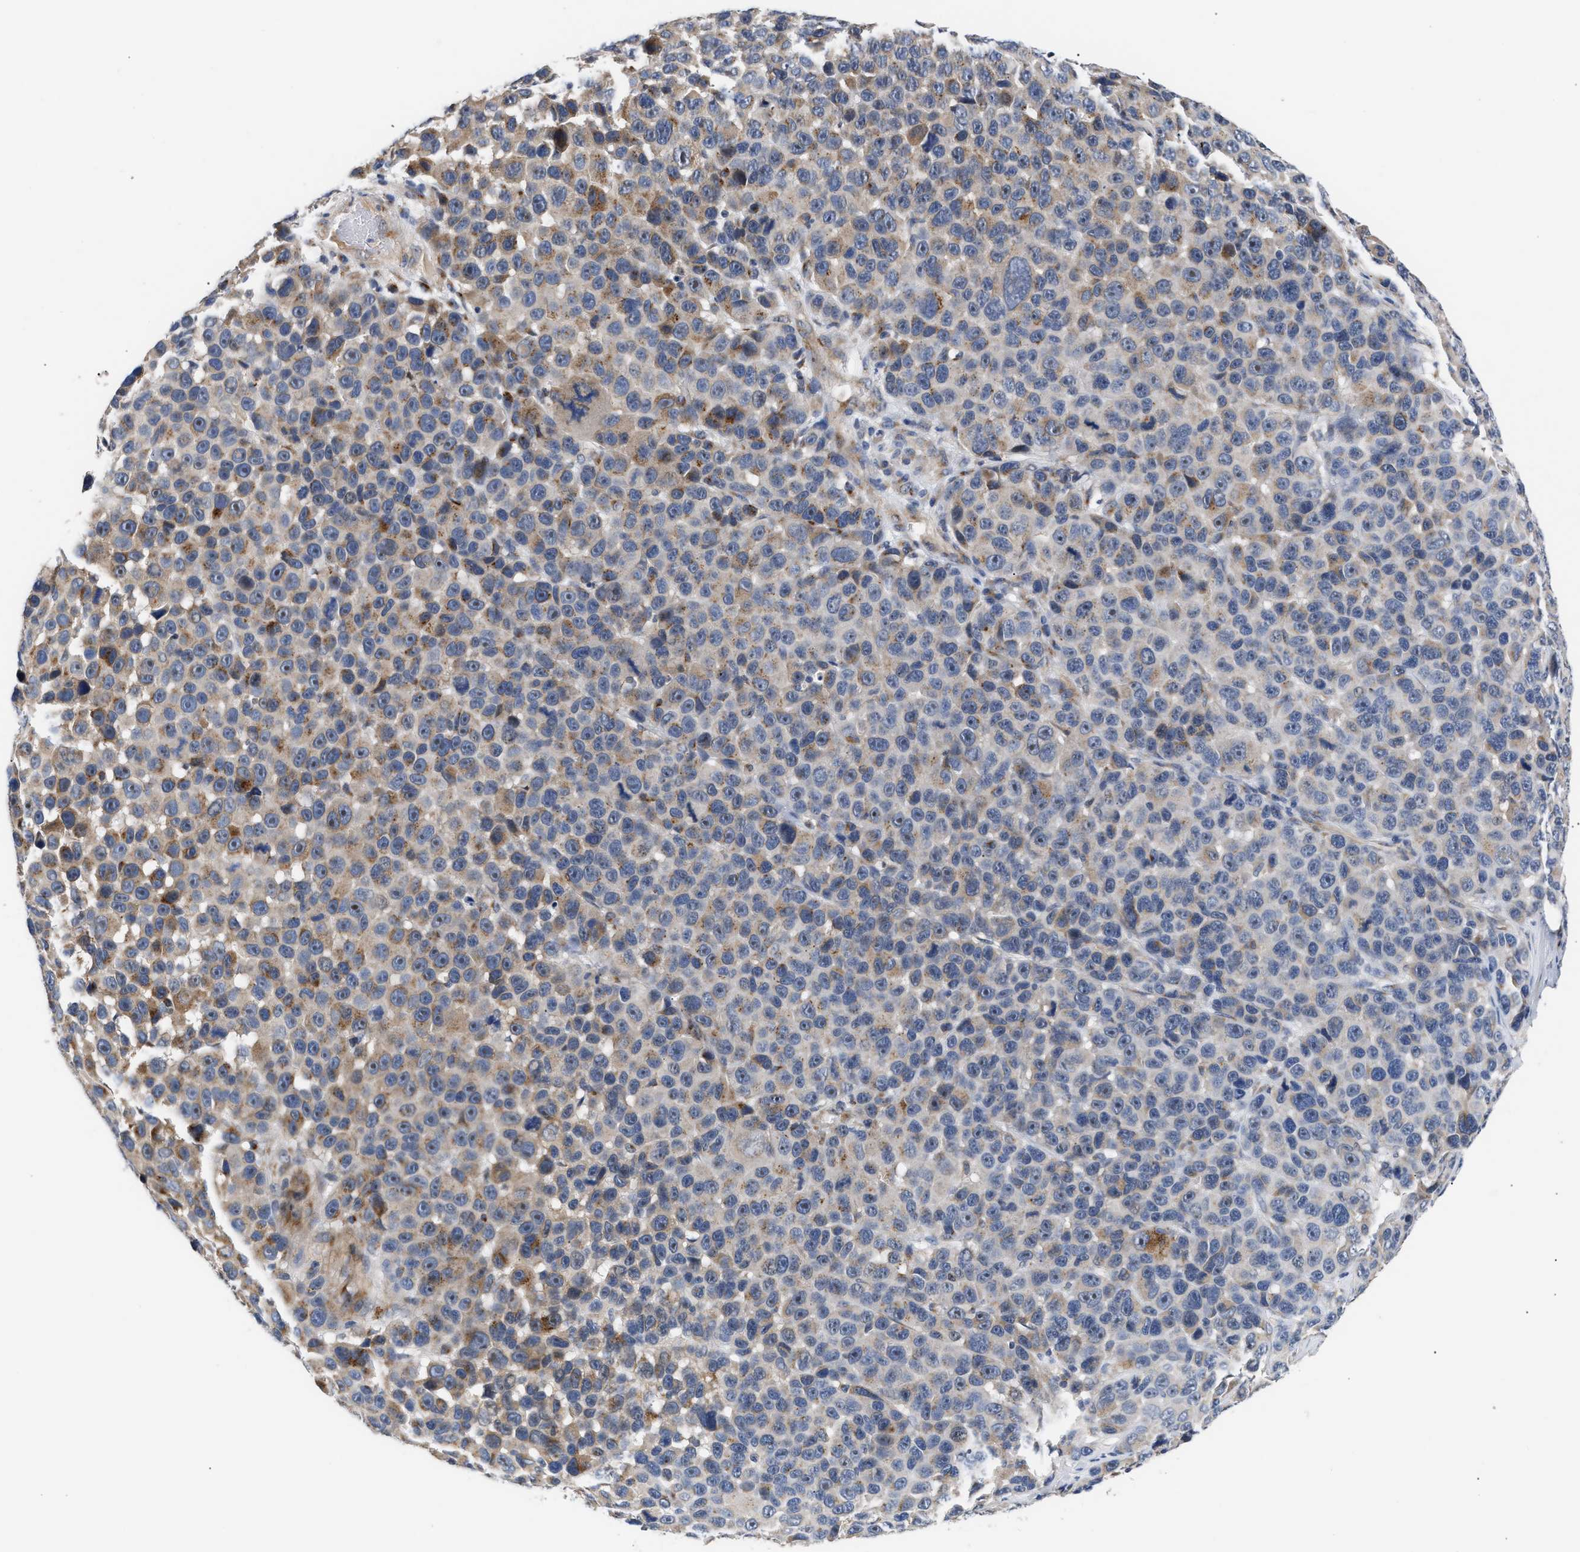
{"staining": {"intensity": "moderate", "quantity": "<25%", "location": "cytoplasmic/membranous"}, "tissue": "melanoma", "cell_type": "Tumor cells", "image_type": "cancer", "snomed": [{"axis": "morphology", "description": "Malignant melanoma, NOS"}, {"axis": "topography", "description": "Skin"}], "caption": "Moderate cytoplasmic/membranous expression for a protein is present in approximately <25% of tumor cells of malignant melanoma using IHC.", "gene": "CCDC146", "patient": {"sex": "male", "age": 53}}